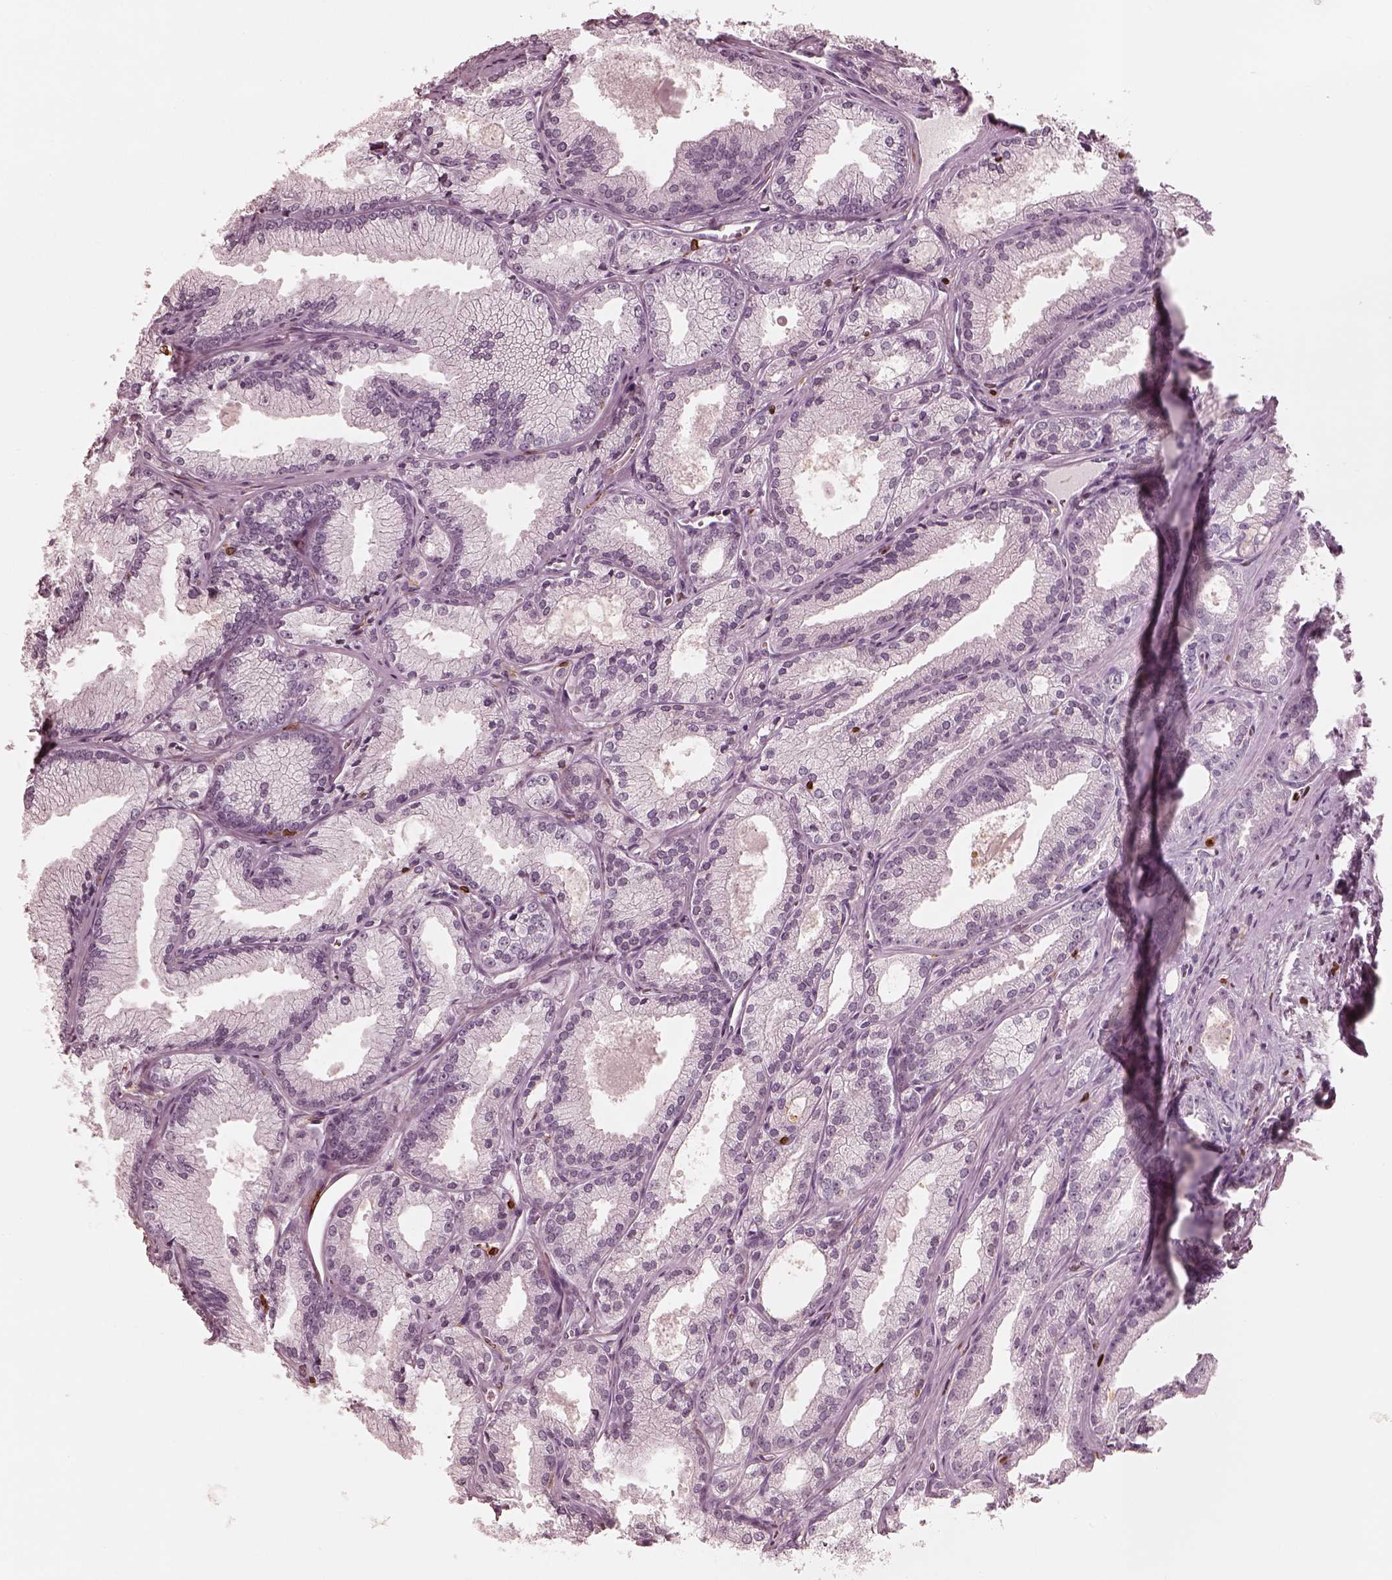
{"staining": {"intensity": "negative", "quantity": "none", "location": "none"}, "tissue": "prostate cancer", "cell_type": "Tumor cells", "image_type": "cancer", "snomed": [{"axis": "morphology", "description": "Adenocarcinoma, NOS"}, {"axis": "morphology", "description": "Adenocarcinoma, High grade"}, {"axis": "topography", "description": "Prostate"}], "caption": "Protein analysis of high-grade adenocarcinoma (prostate) demonstrates no significant positivity in tumor cells.", "gene": "ALOX5", "patient": {"sex": "male", "age": 70}}